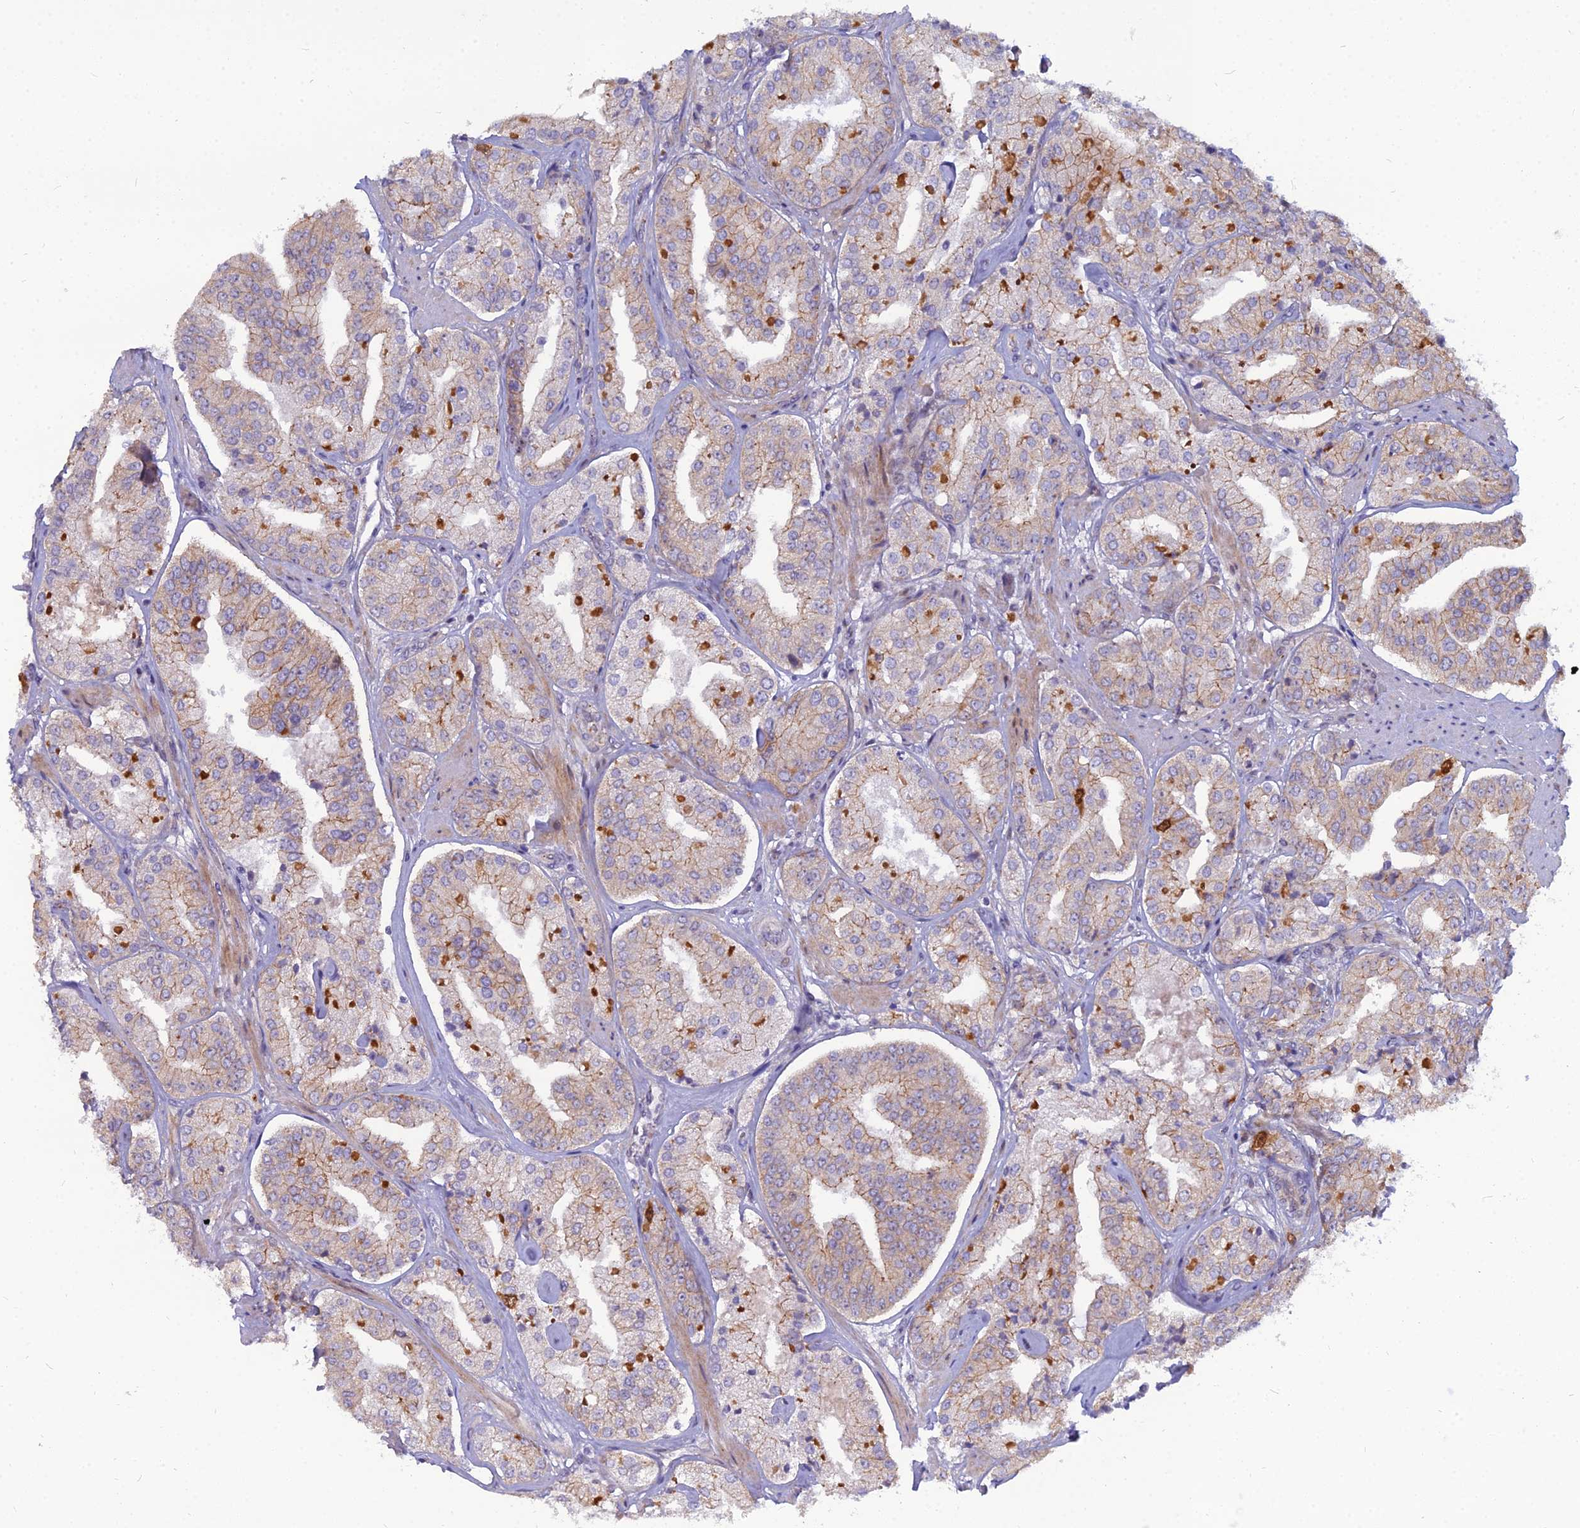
{"staining": {"intensity": "moderate", "quantity": "<25%", "location": "cytoplasmic/membranous"}, "tissue": "prostate cancer", "cell_type": "Tumor cells", "image_type": "cancer", "snomed": [{"axis": "morphology", "description": "Adenocarcinoma, High grade"}, {"axis": "topography", "description": "Prostate"}], "caption": "A high-resolution photomicrograph shows immunohistochemistry staining of prostate cancer (adenocarcinoma (high-grade)), which reveals moderate cytoplasmic/membranous expression in approximately <25% of tumor cells.", "gene": "NUSAP1", "patient": {"sex": "male", "age": 63}}